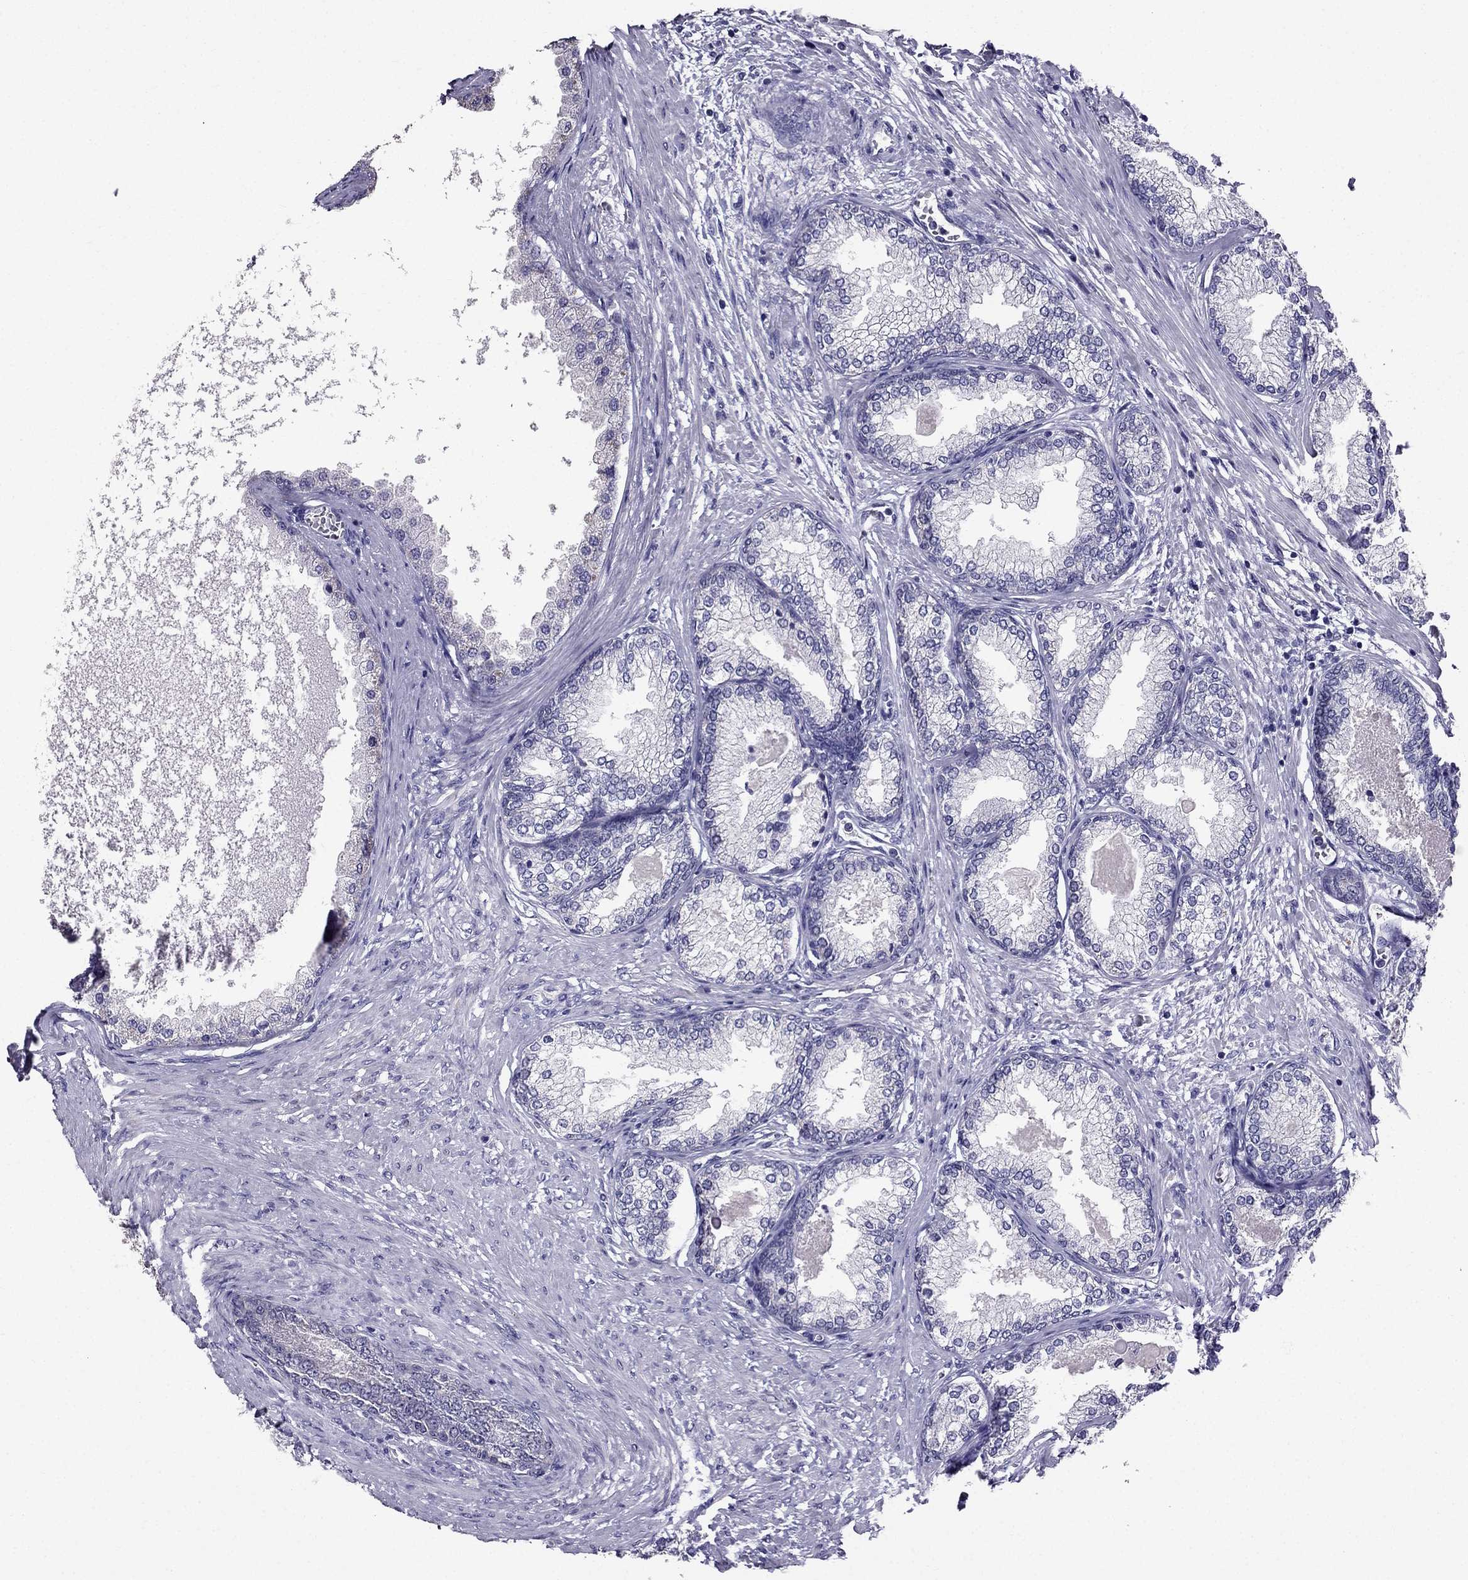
{"staining": {"intensity": "negative", "quantity": "none", "location": "none"}, "tissue": "prostate", "cell_type": "Glandular cells", "image_type": "normal", "snomed": [{"axis": "morphology", "description": "Normal tissue, NOS"}, {"axis": "topography", "description": "Prostate"}], "caption": "DAB immunohistochemical staining of normal human prostate demonstrates no significant expression in glandular cells.", "gene": "DUSP15", "patient": {"sex": "male", "age": 72}}